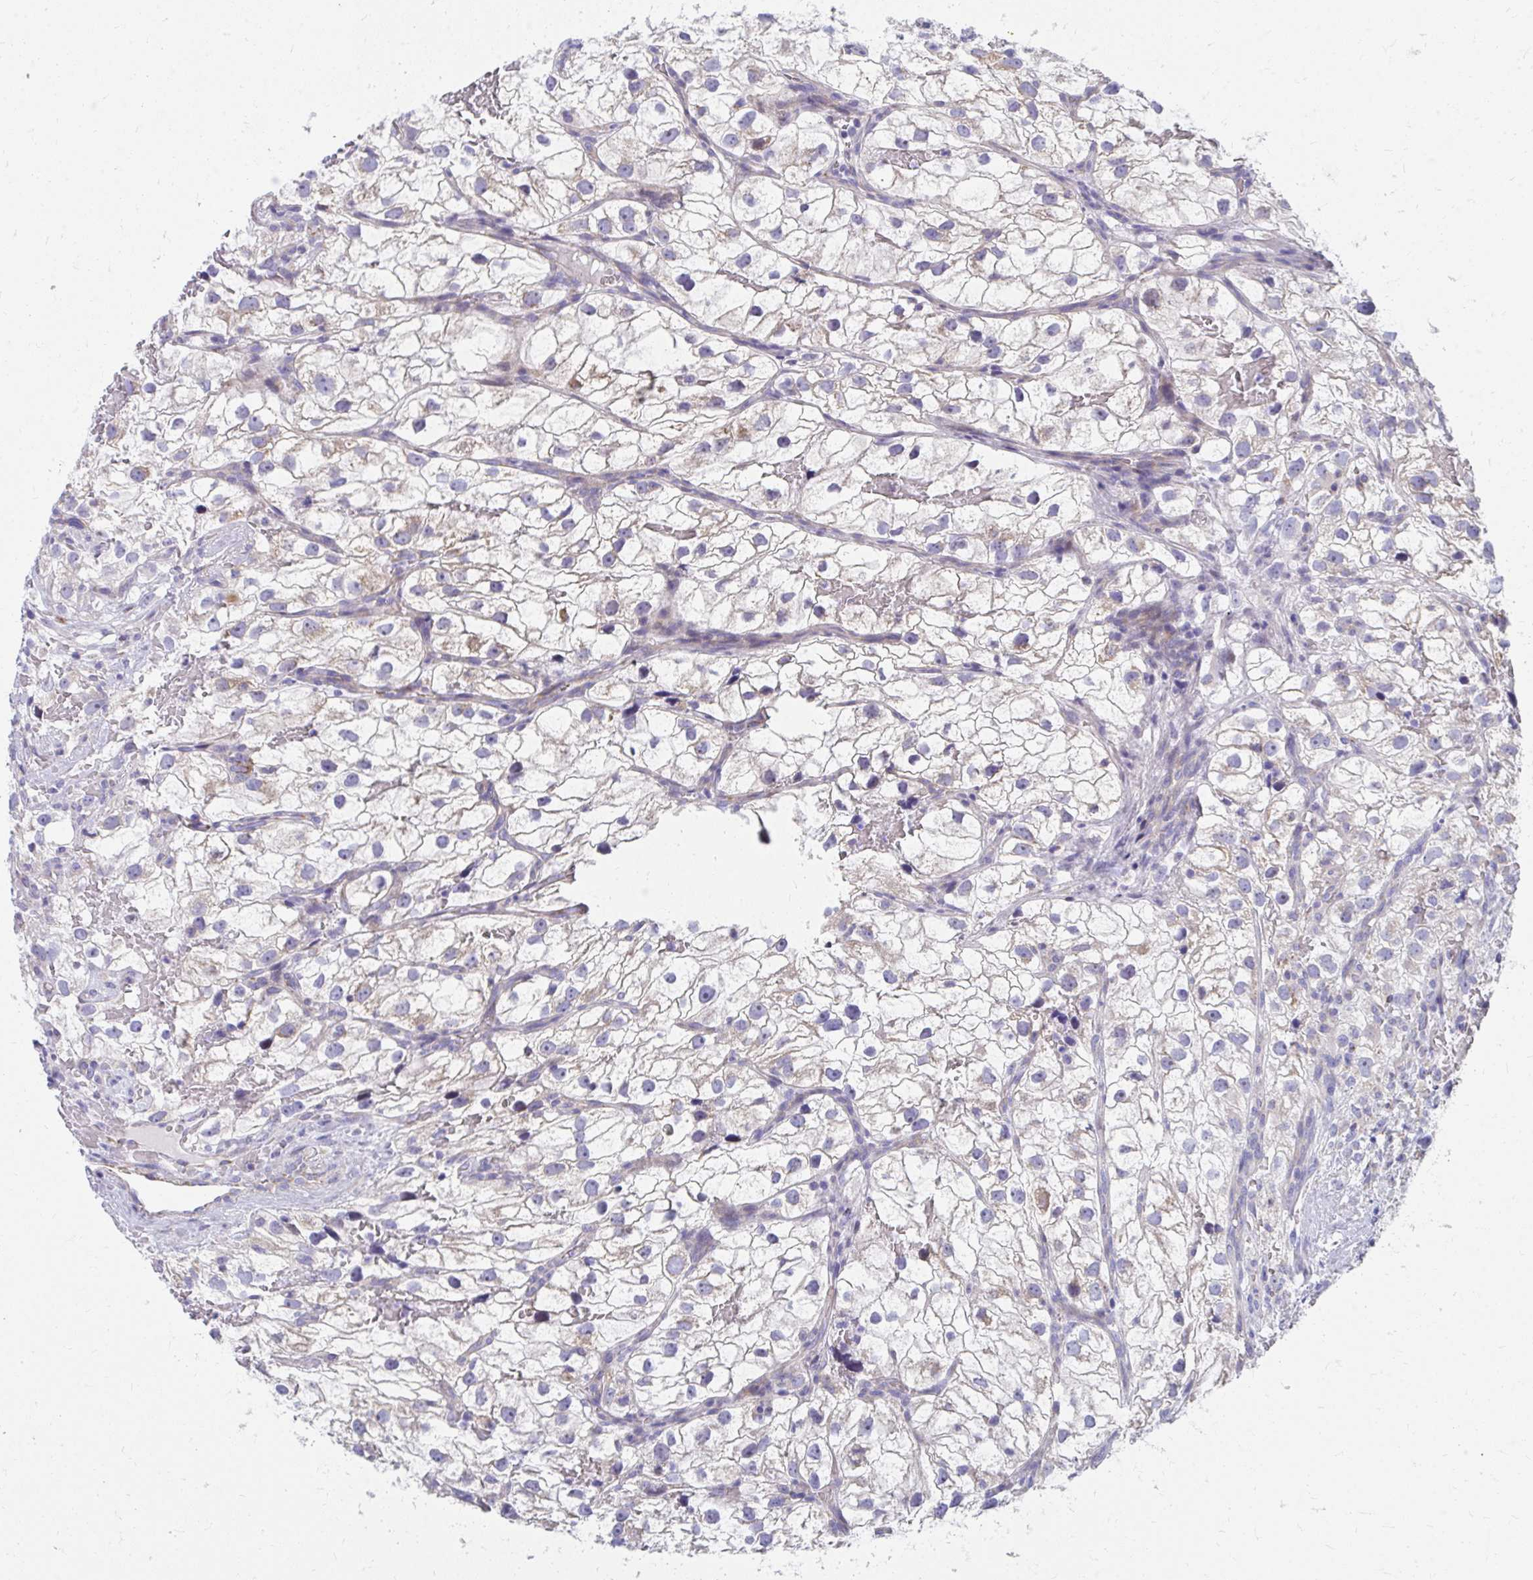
{"staining": {"intensity": "weak", "quantity": "25%-75%", "location": "cytoplasmic/membranous"}, "tissue": "renal cancer", "cell_type": "Tumor cells", "image_type": "cancer", "snomed": [{"axis": "morphology", "description": "Adenocarcinoma, NOS"}, {"axis": "topography", "description": "Kidney"}], "caption": "Protein expression analysis of human renal adenocarcinoma reveals weak cytoplasmic/membranous staining in approximately 25%-75% of tumor cells. Nuclei are stained in blue.", "gene": "IL37", "patient": {"sex": "male", "age": 59}}